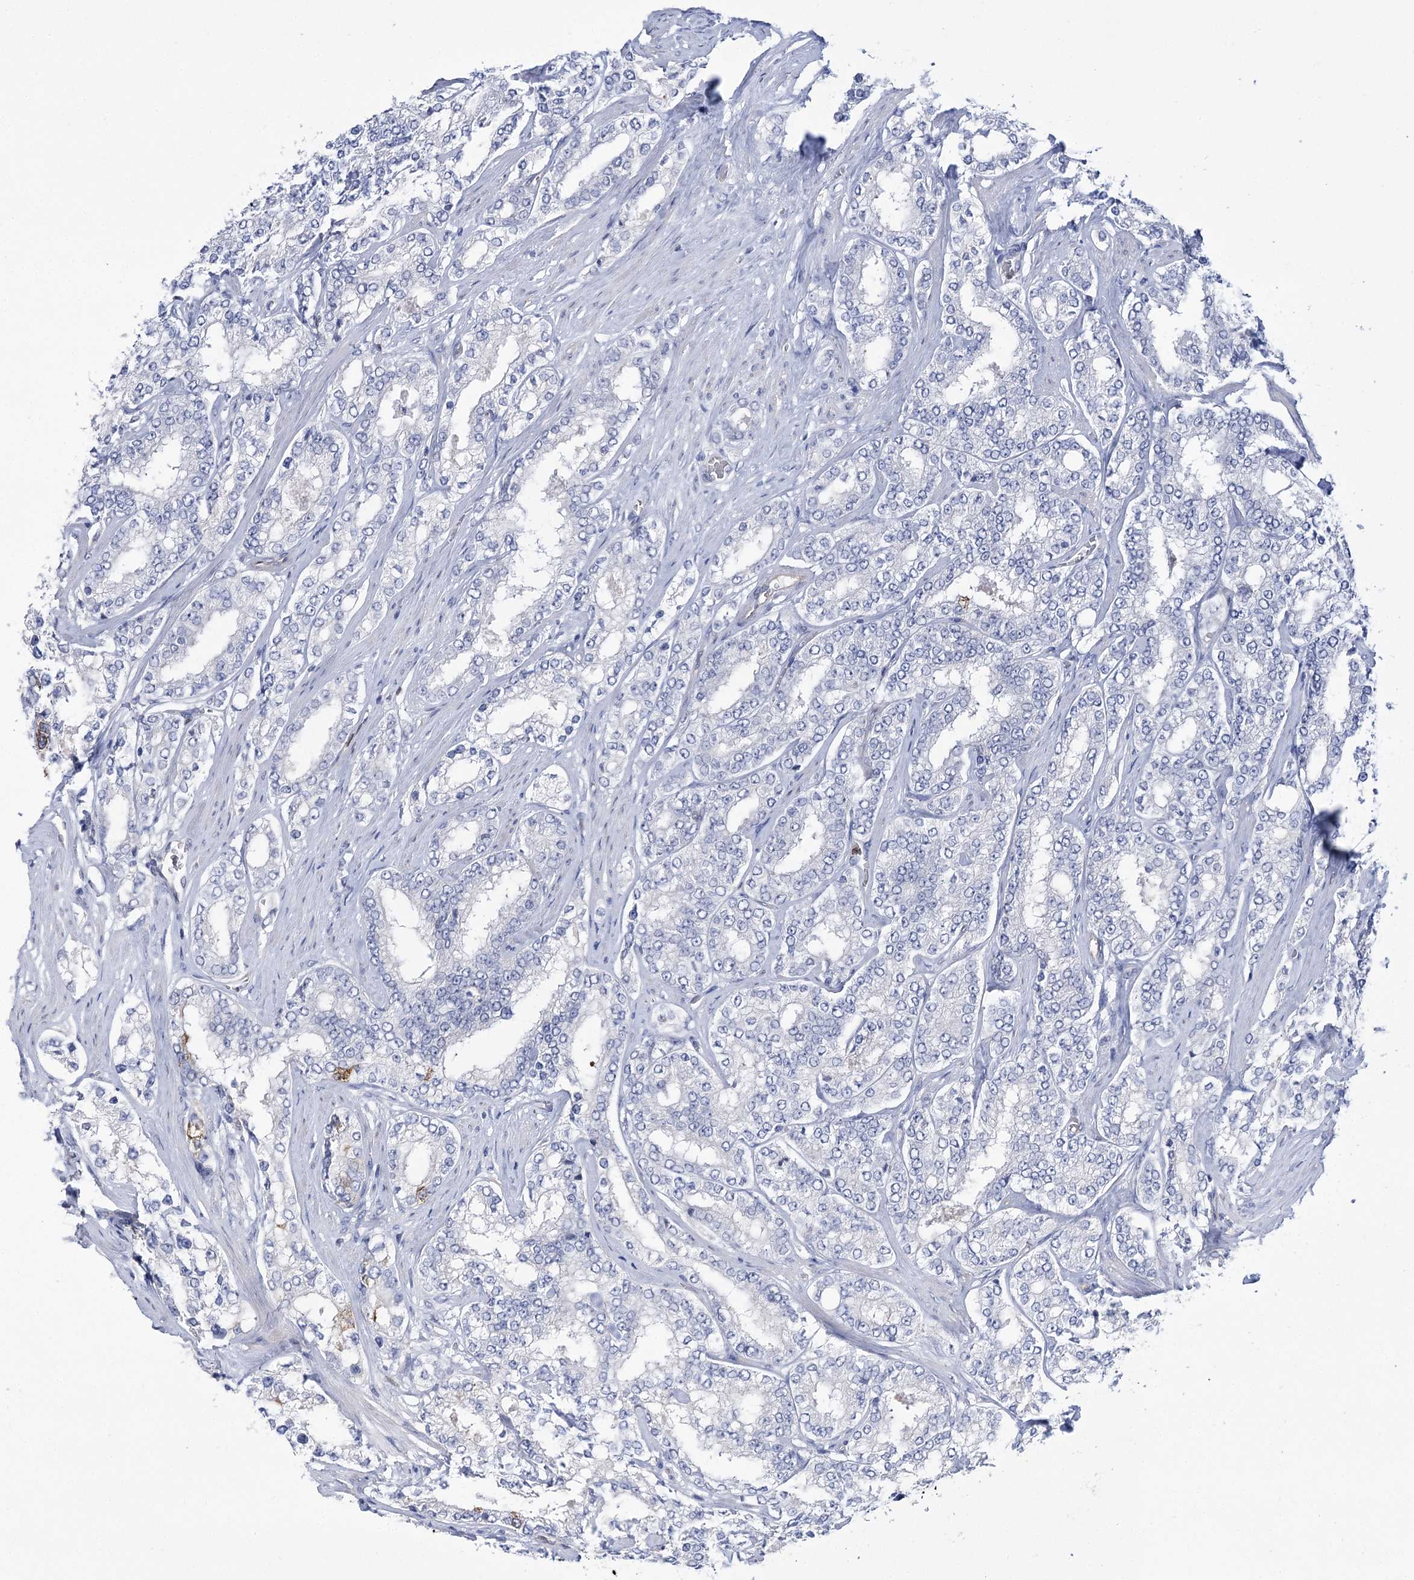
{"staining": {"intensity": "negative", "quantity": "none", "location": "none"}, "tissue": "prostate cancer", "cell_type": "Tumor cells", "image_type": "cancer", "snomed": [{"axis": "morphology", "description": "Normal tissue, NOS"}, {"axis": "morphology", "description": "Adenocarcinoma, High grade"}, {"axis": "topography", "description": "Prostate"}], "caption": "Prostate cancer was stained to show a protein in brown. There is no significant staining in tumor cells.", "gene": "THAP6", "patient": {"sex": "male", "age": 83}}